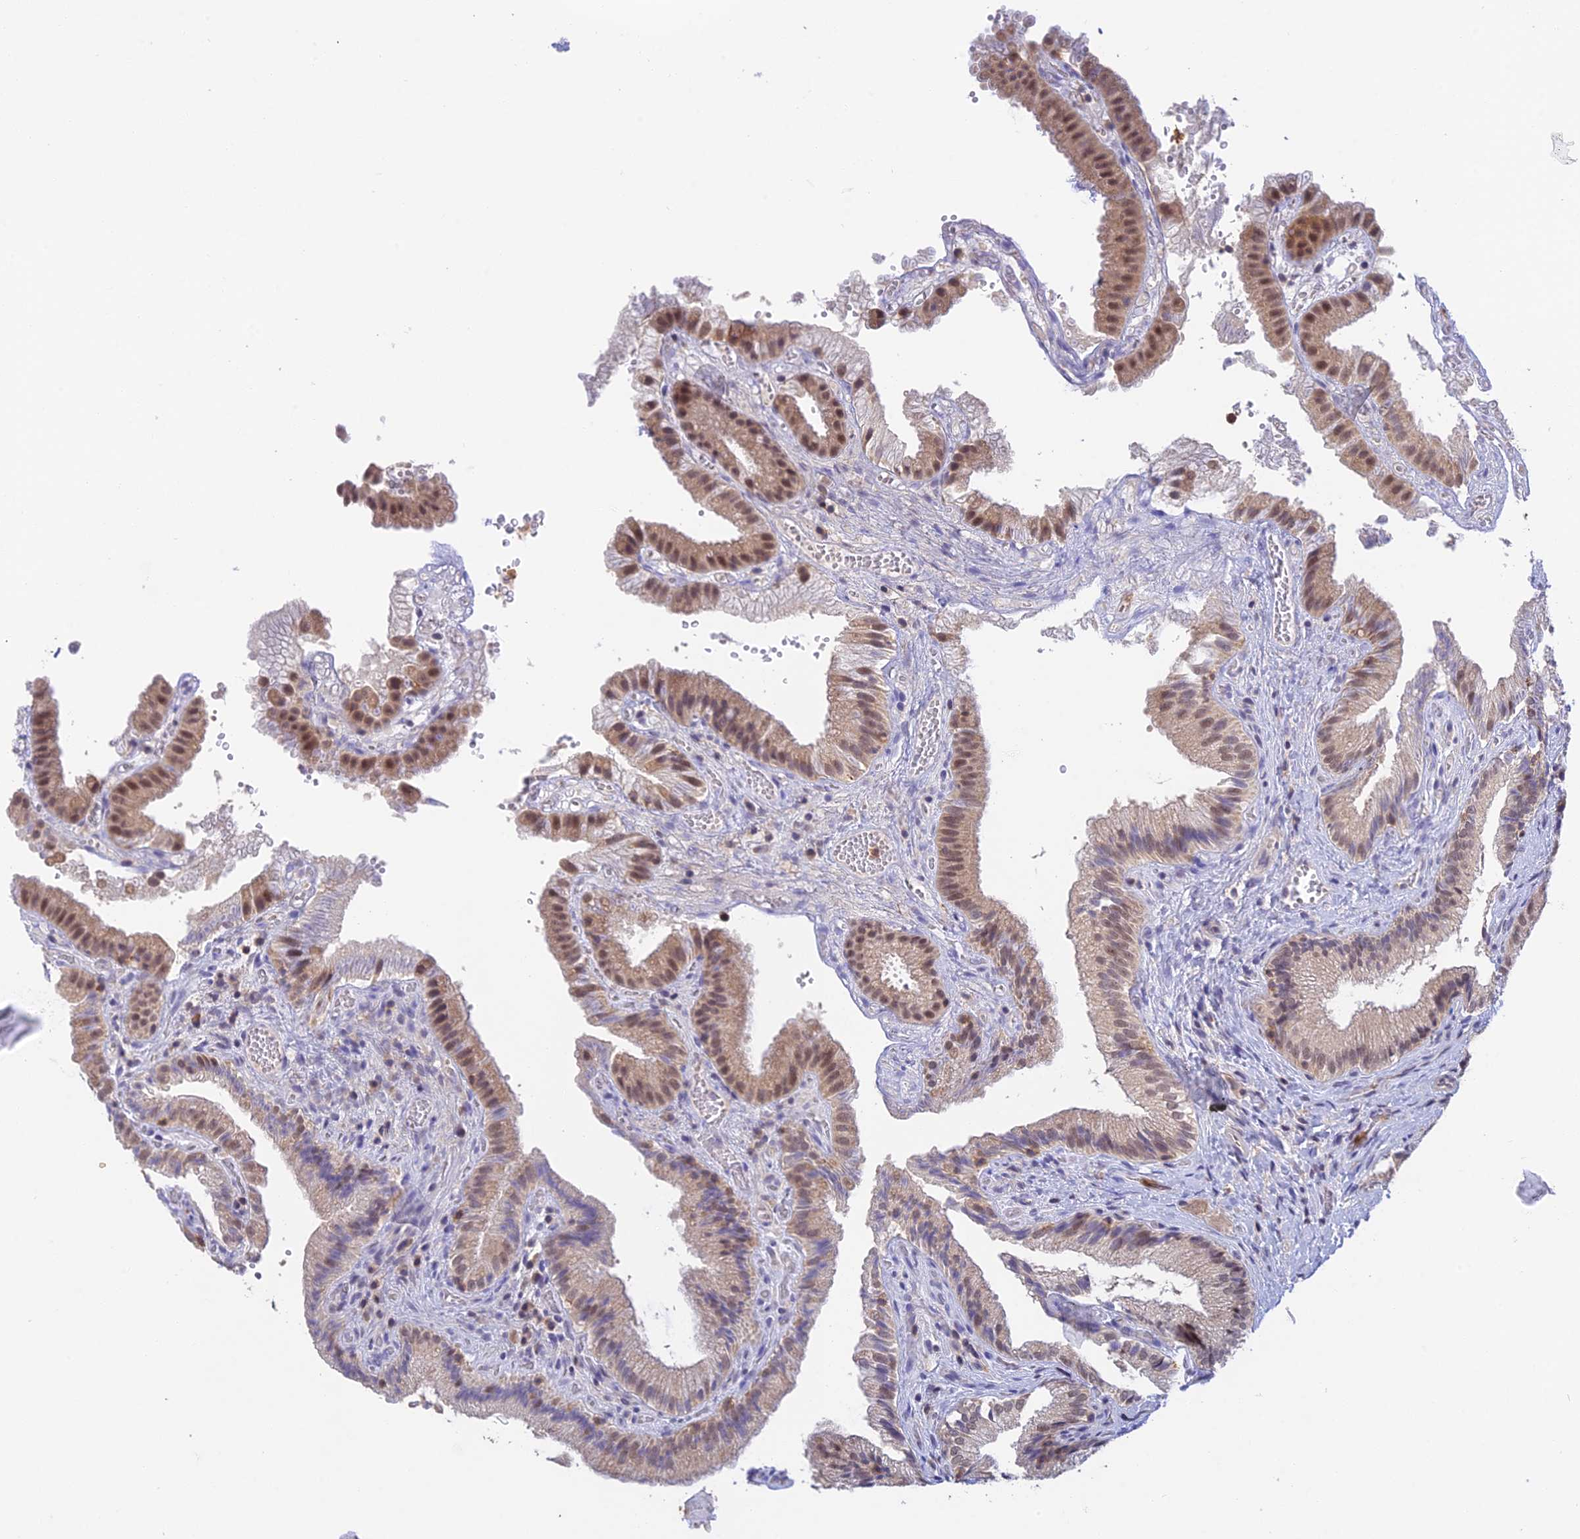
{"staining": {"intensity": "moderate", "quantity": "25%-75%", "location": "cytoplasmic/membranous,nuclear"}, "tissue": "gallbladder", "cell_type": "Glandular cells", "image_type": "normal", "snomed": [{"axis": "morphology", "description": "Normal tissue, NOS"}, {"axis": "topography", "description": "Gallbladder"}], "caption": "The histopathology image exhibits a brown stain indicating the presence of a protein in the cytoplasmic/membranous,nuclear of glandular cells in gallbladder.", "gene": "PEX16", "patient": {"sex": "female", "age": 30}}